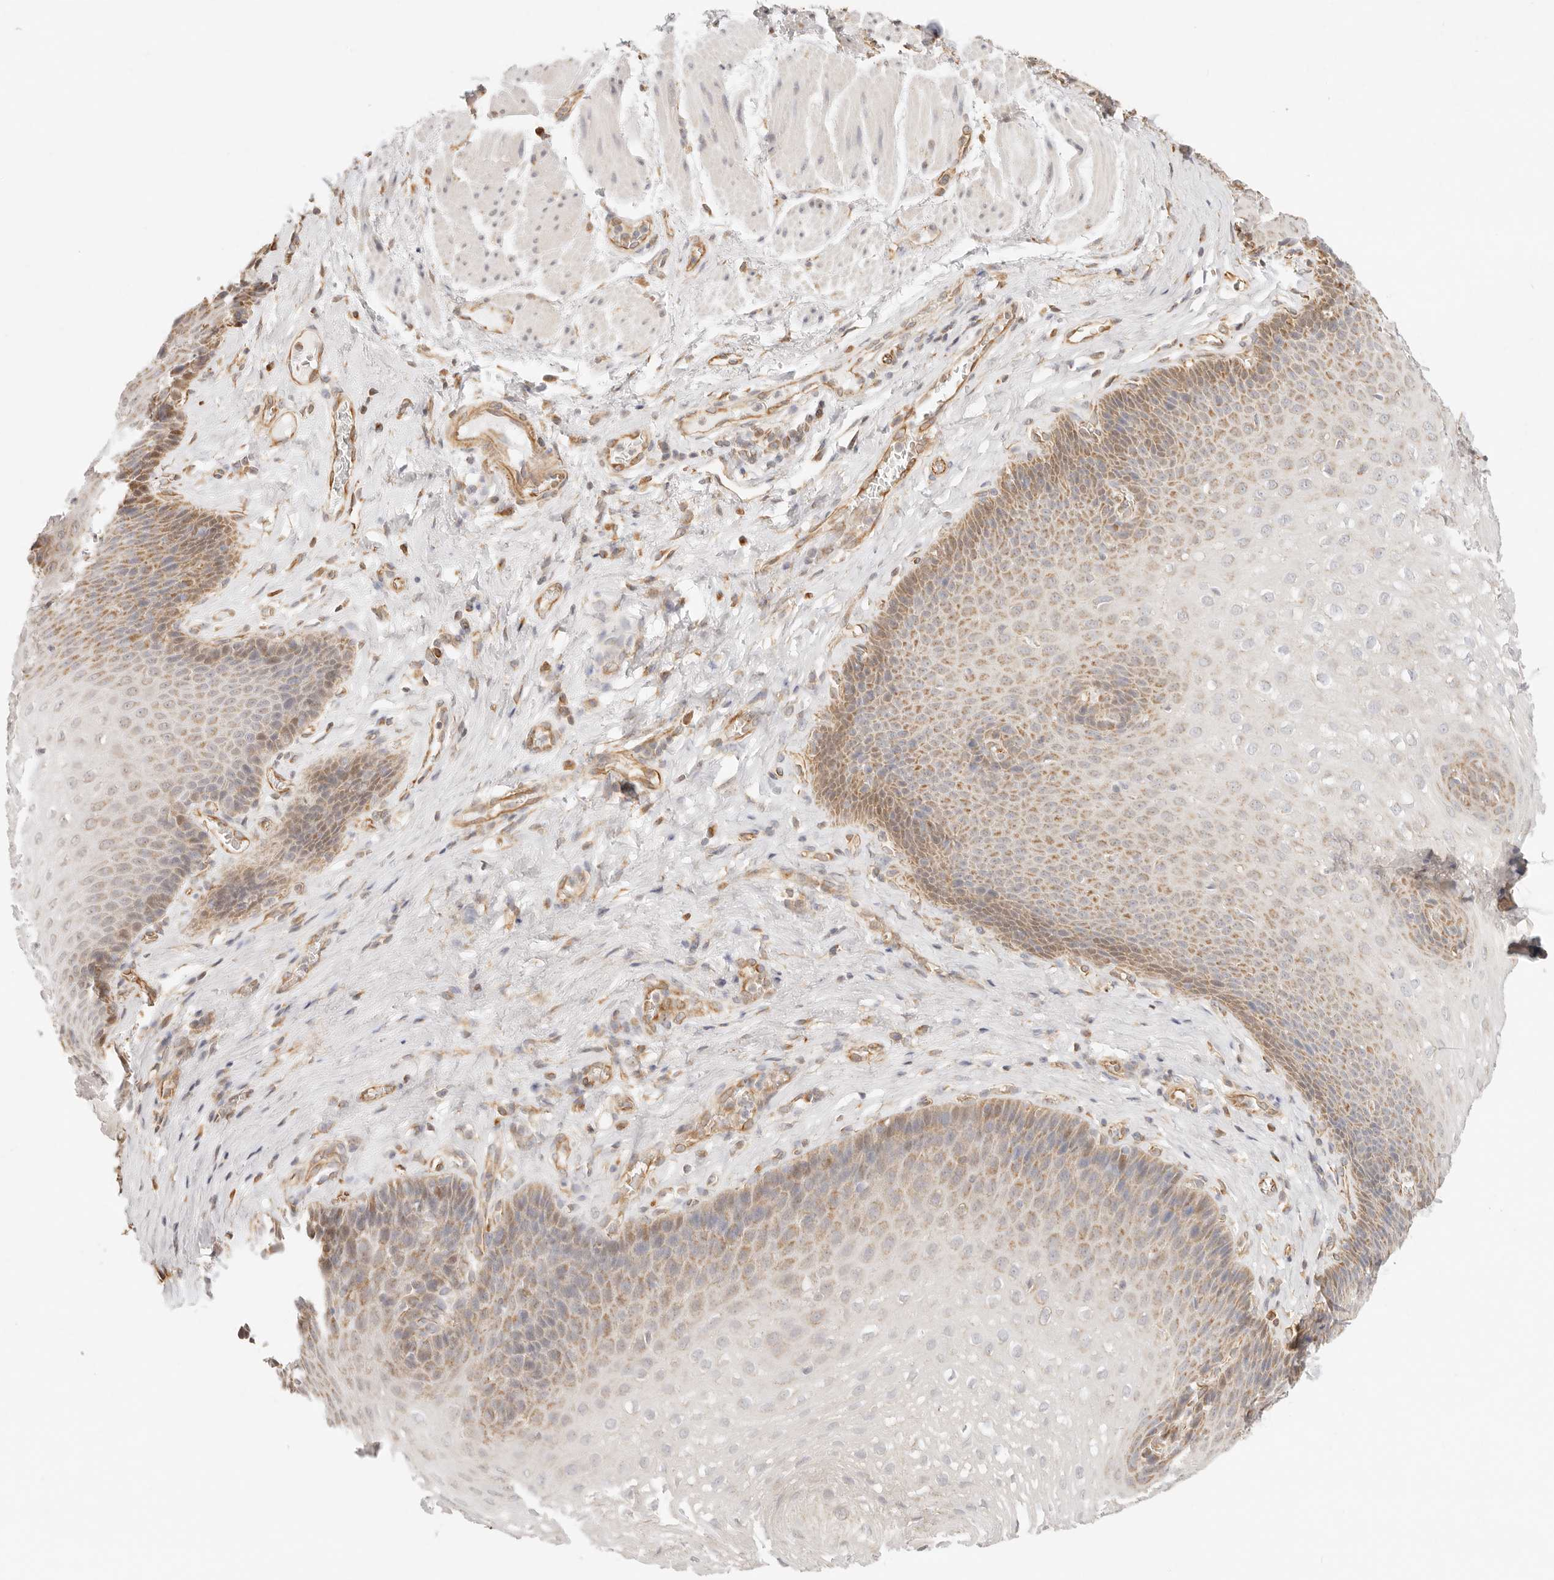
{"staining": {"intensity": "moderate", "quantity": ">75%", "location": "cytoplasmic/membranous"}, "tissue": "esophagus", "cell_type": "Squamous epithelial cells", "image_type": "normal", "snomed": [{"axis": "morphology", "description": "Normal tissue, NOS"}, {"axis": "topography", "description": "Esophagus"}], "caption": "Moderate cytoplasmic/membranous expression for a protein is appreciated in about >75% of squamous epithelial cells of benign esophagus using immunohistochemistry.", "gene": "ZC3H11A", "patient": {"sex": "female", "age": 66}}